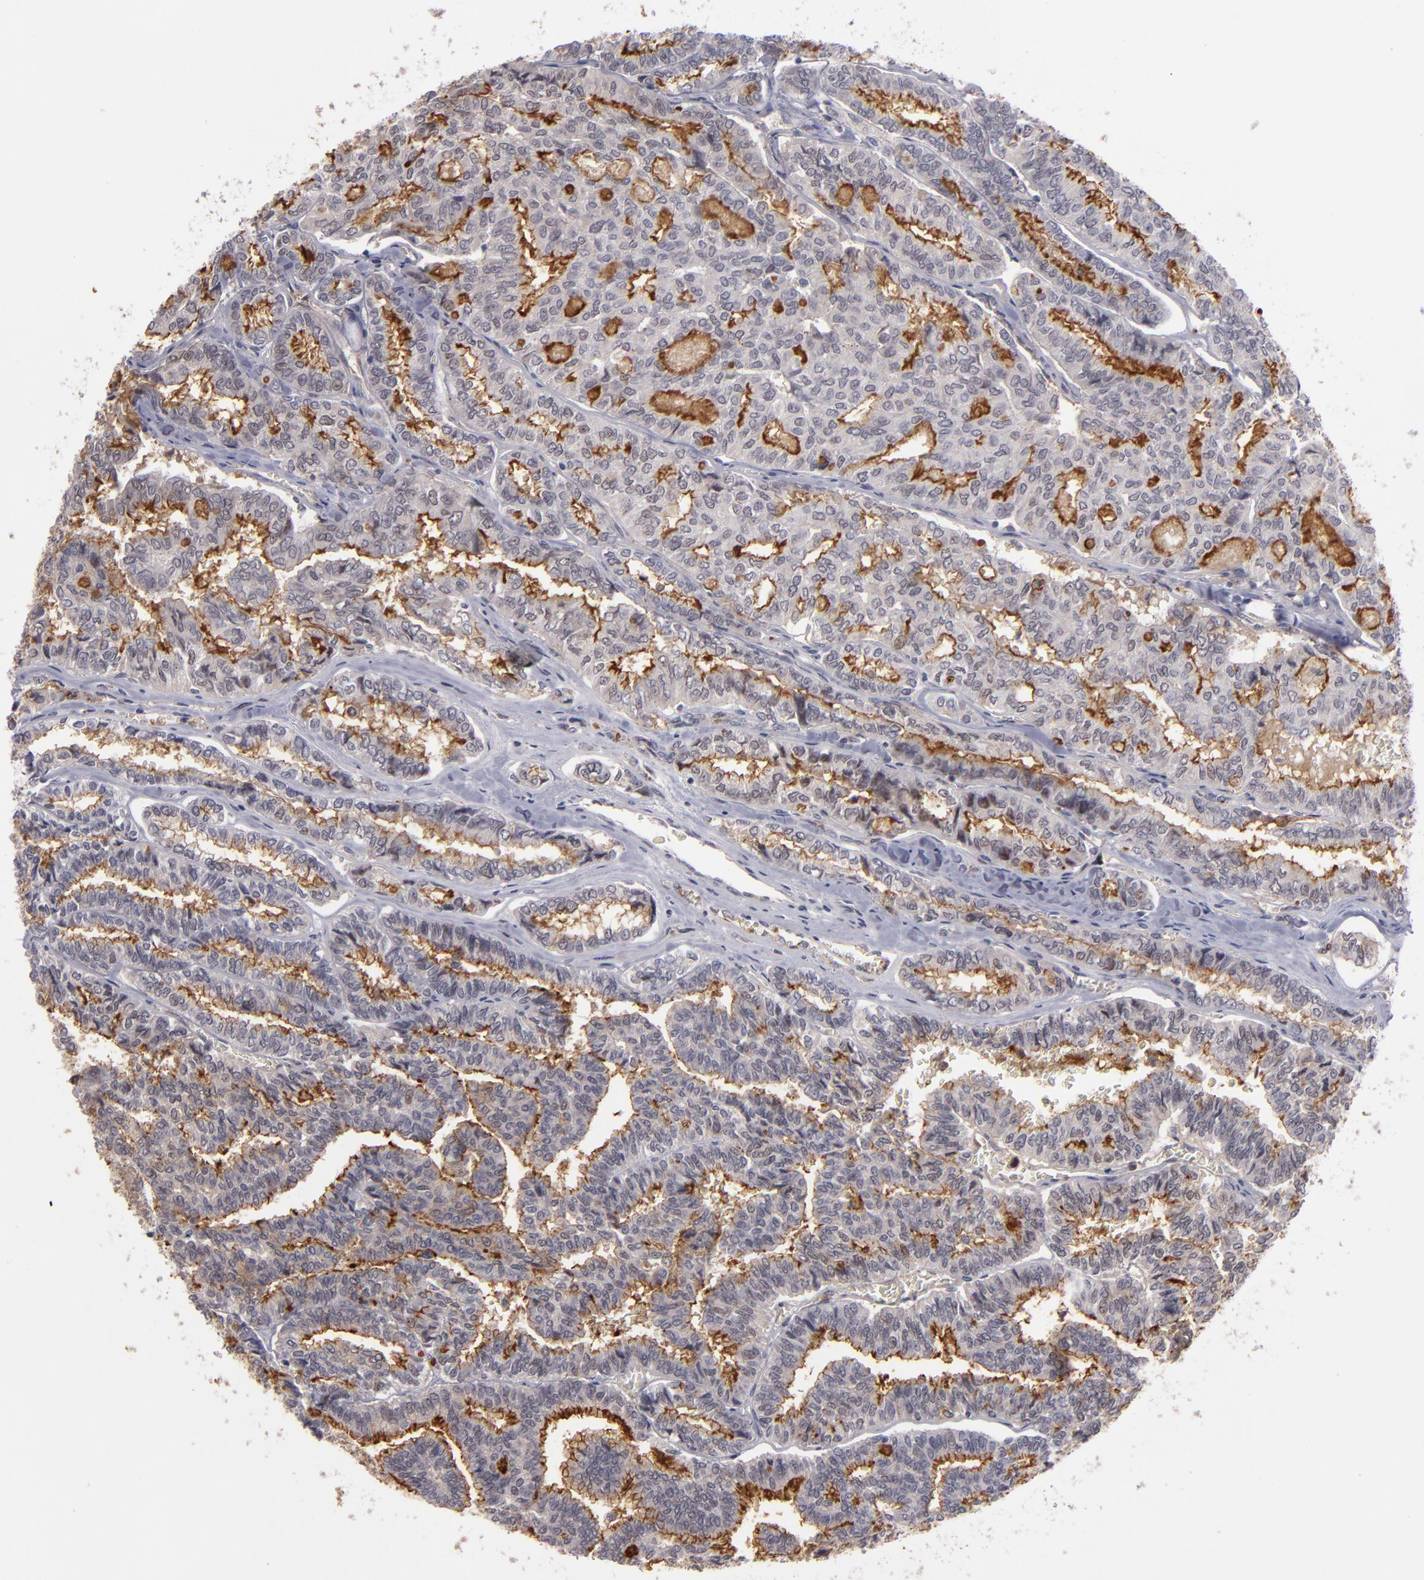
{"staining": {"intensity": "moderate", "quantity": ">75%", "location": "cytoplasmic/membranous"}, "tissue": "thyroid cancer", "cell_type": "Tumor cells", "image_type": "cancer", "snomed": [{"axis": "morphology", "description": "Papillary adenocarcinoma, NOS"}, {"axis": "topography", "description": "Thyroid gland"}], "caption": "Immunohistochemical staining of human papillary adenocarcinoma (thyroid) displays medium levels of moderate cytoplasmic/membranous staining in approximately >75% of tumor cells. (DAB (3,3'-diaminobenzidine) = brown stain, brightfield microscopy at high magnification).", "gene": "STX3", "patient": {"sex": "female", "age": 35}}